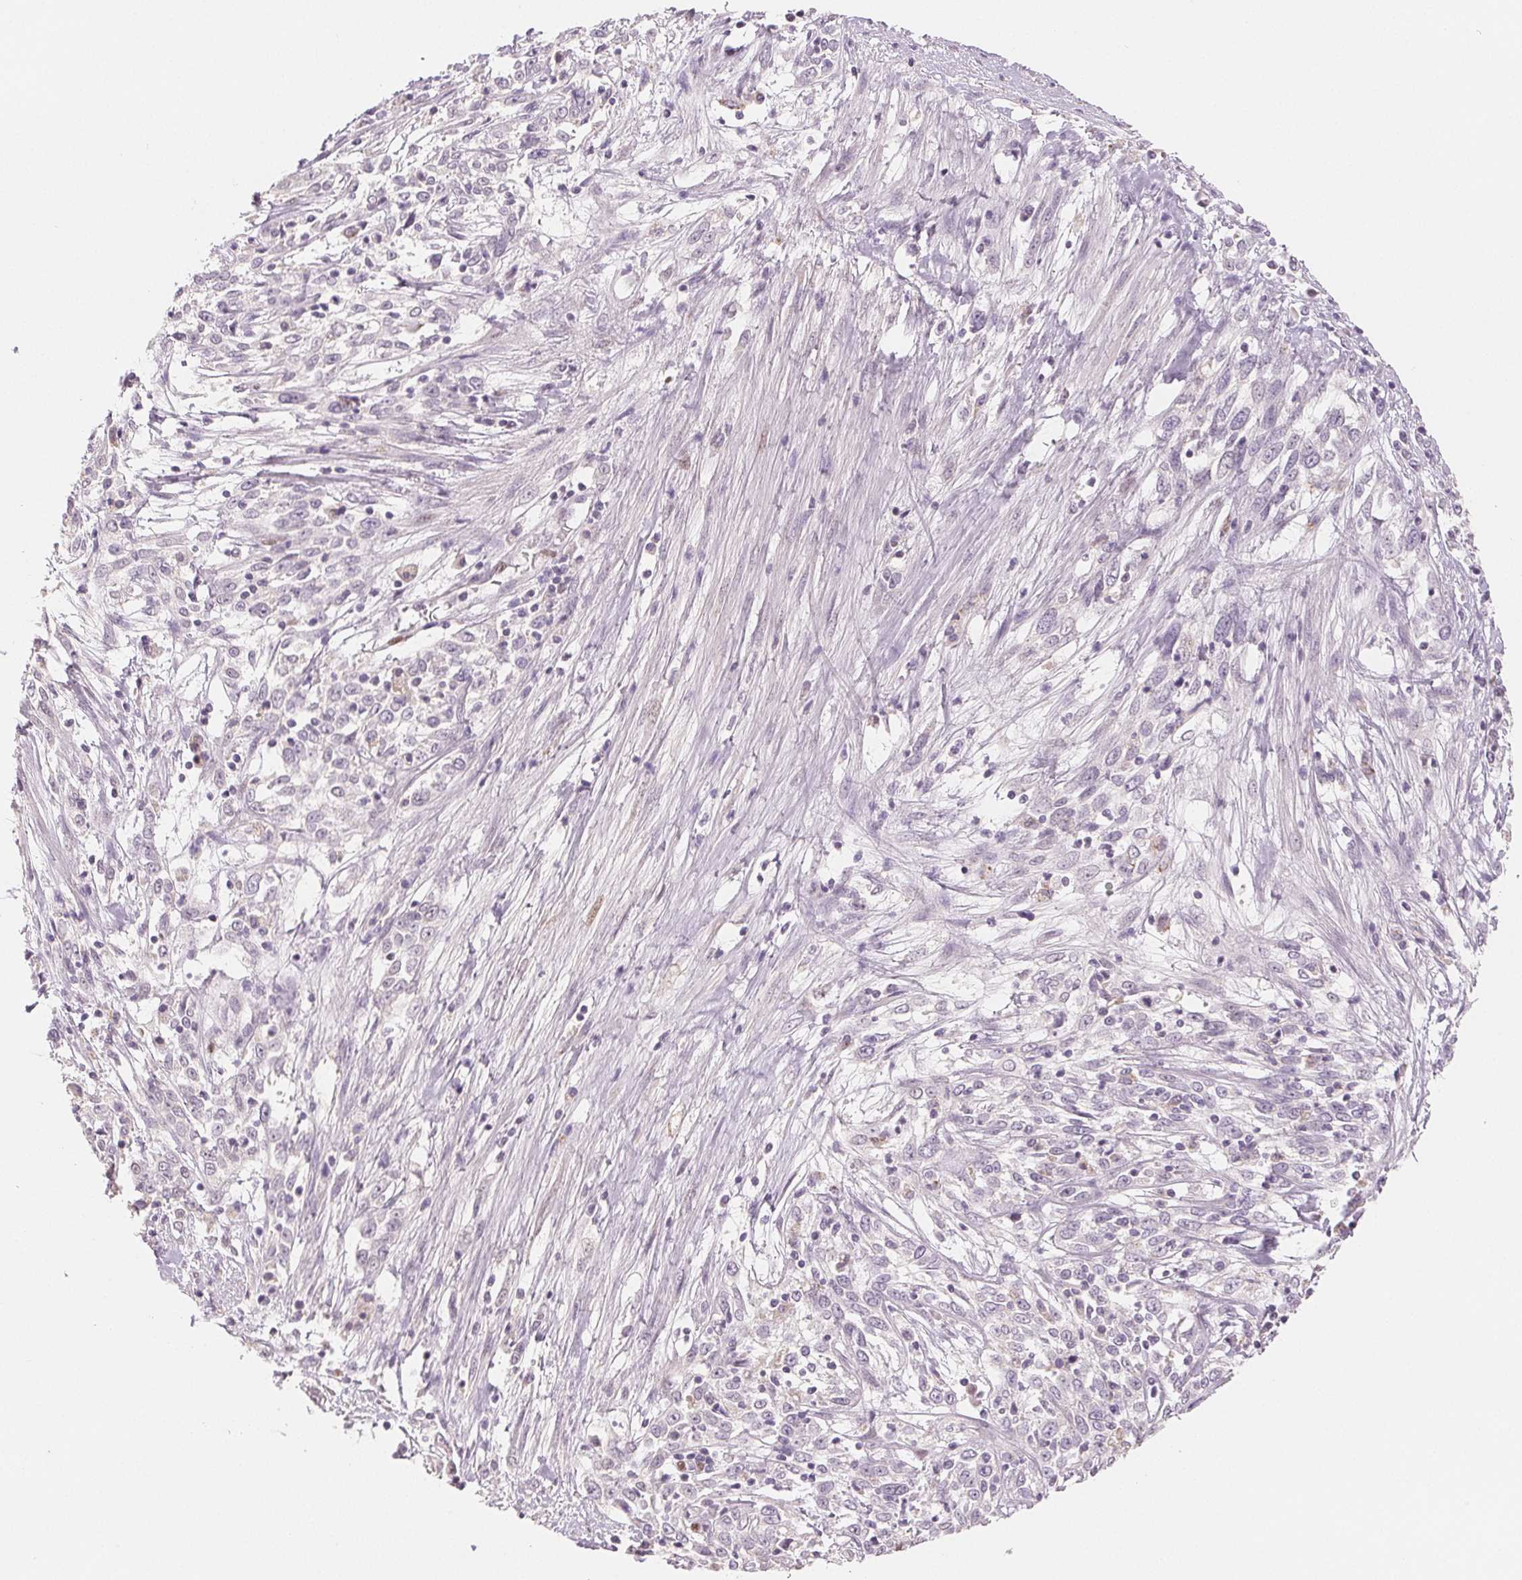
{"staining": {"intensity": "negative", "quantity": "none", "location": "none"}, "tissue": "cervical cancer", "cell_type": "Tumor cells", "image_type": "cancer", "snomed": [{"axis": "morphology", "description": "Adenocarcinoma, NOS"}, {"axis": "topography", "description": "Cervix"}], "caption": "Cervical cancer stained for a protein using IHC exhibits no staining tumor cells.", "gene": "SMARCD3", "patient": {"sex": "female", "age": 40}}